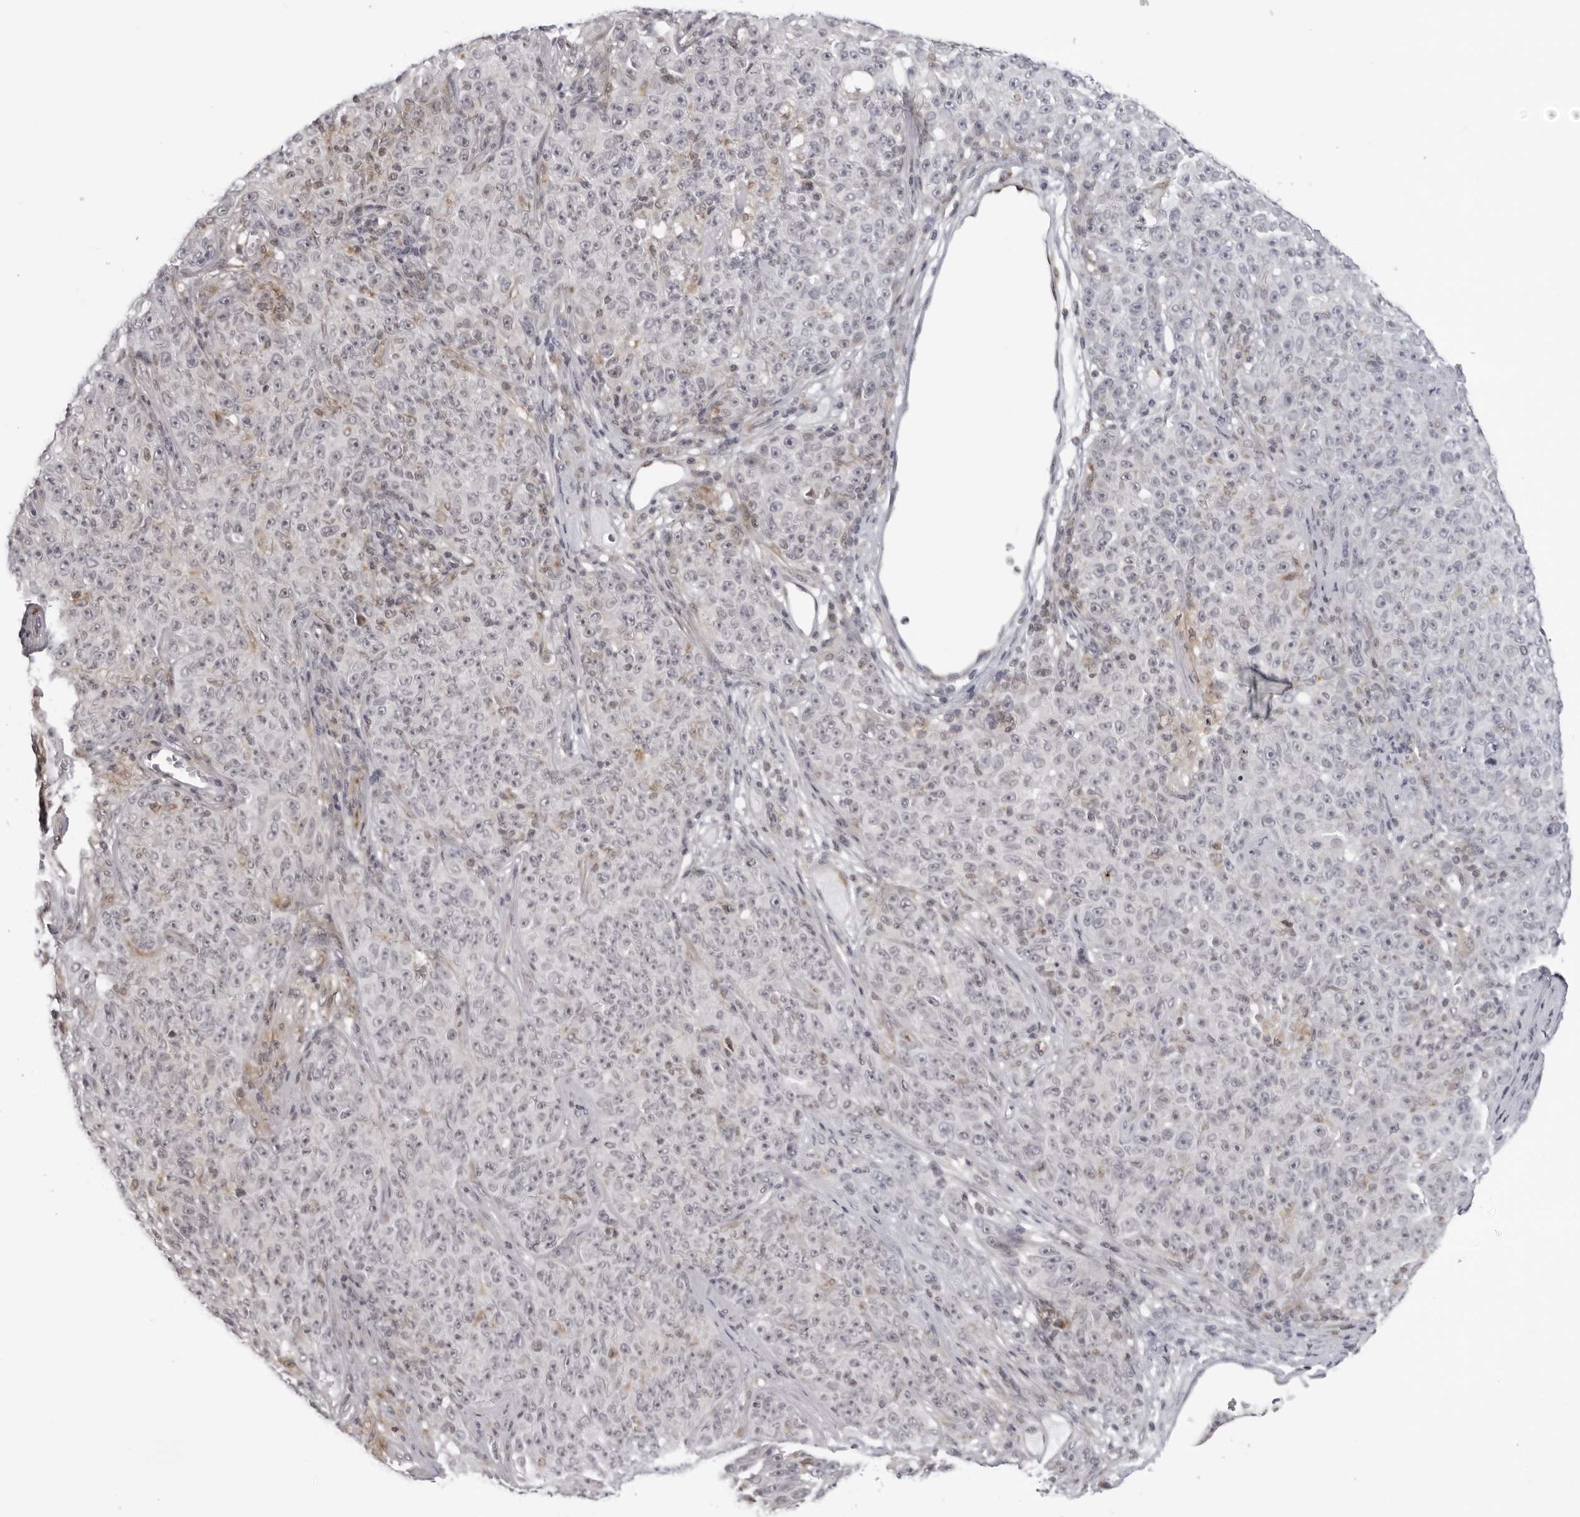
{"staining": {"intensity": "negative", "quantity": "none", "location": "none"}, "tissue": "melanoma", "cell_type": "Tumor cells", "image_type": "cancer", "snomed": [{"axis": "morphology", "description": "Malignant melanoma, NOS"}, {"axis": "topography", "description": "Skin"}], "caption": "Tumor cells show no significant protein positivity in melanoma.", "gene": "MRPS15", "patient": {"sex": "female", "age": 82}}